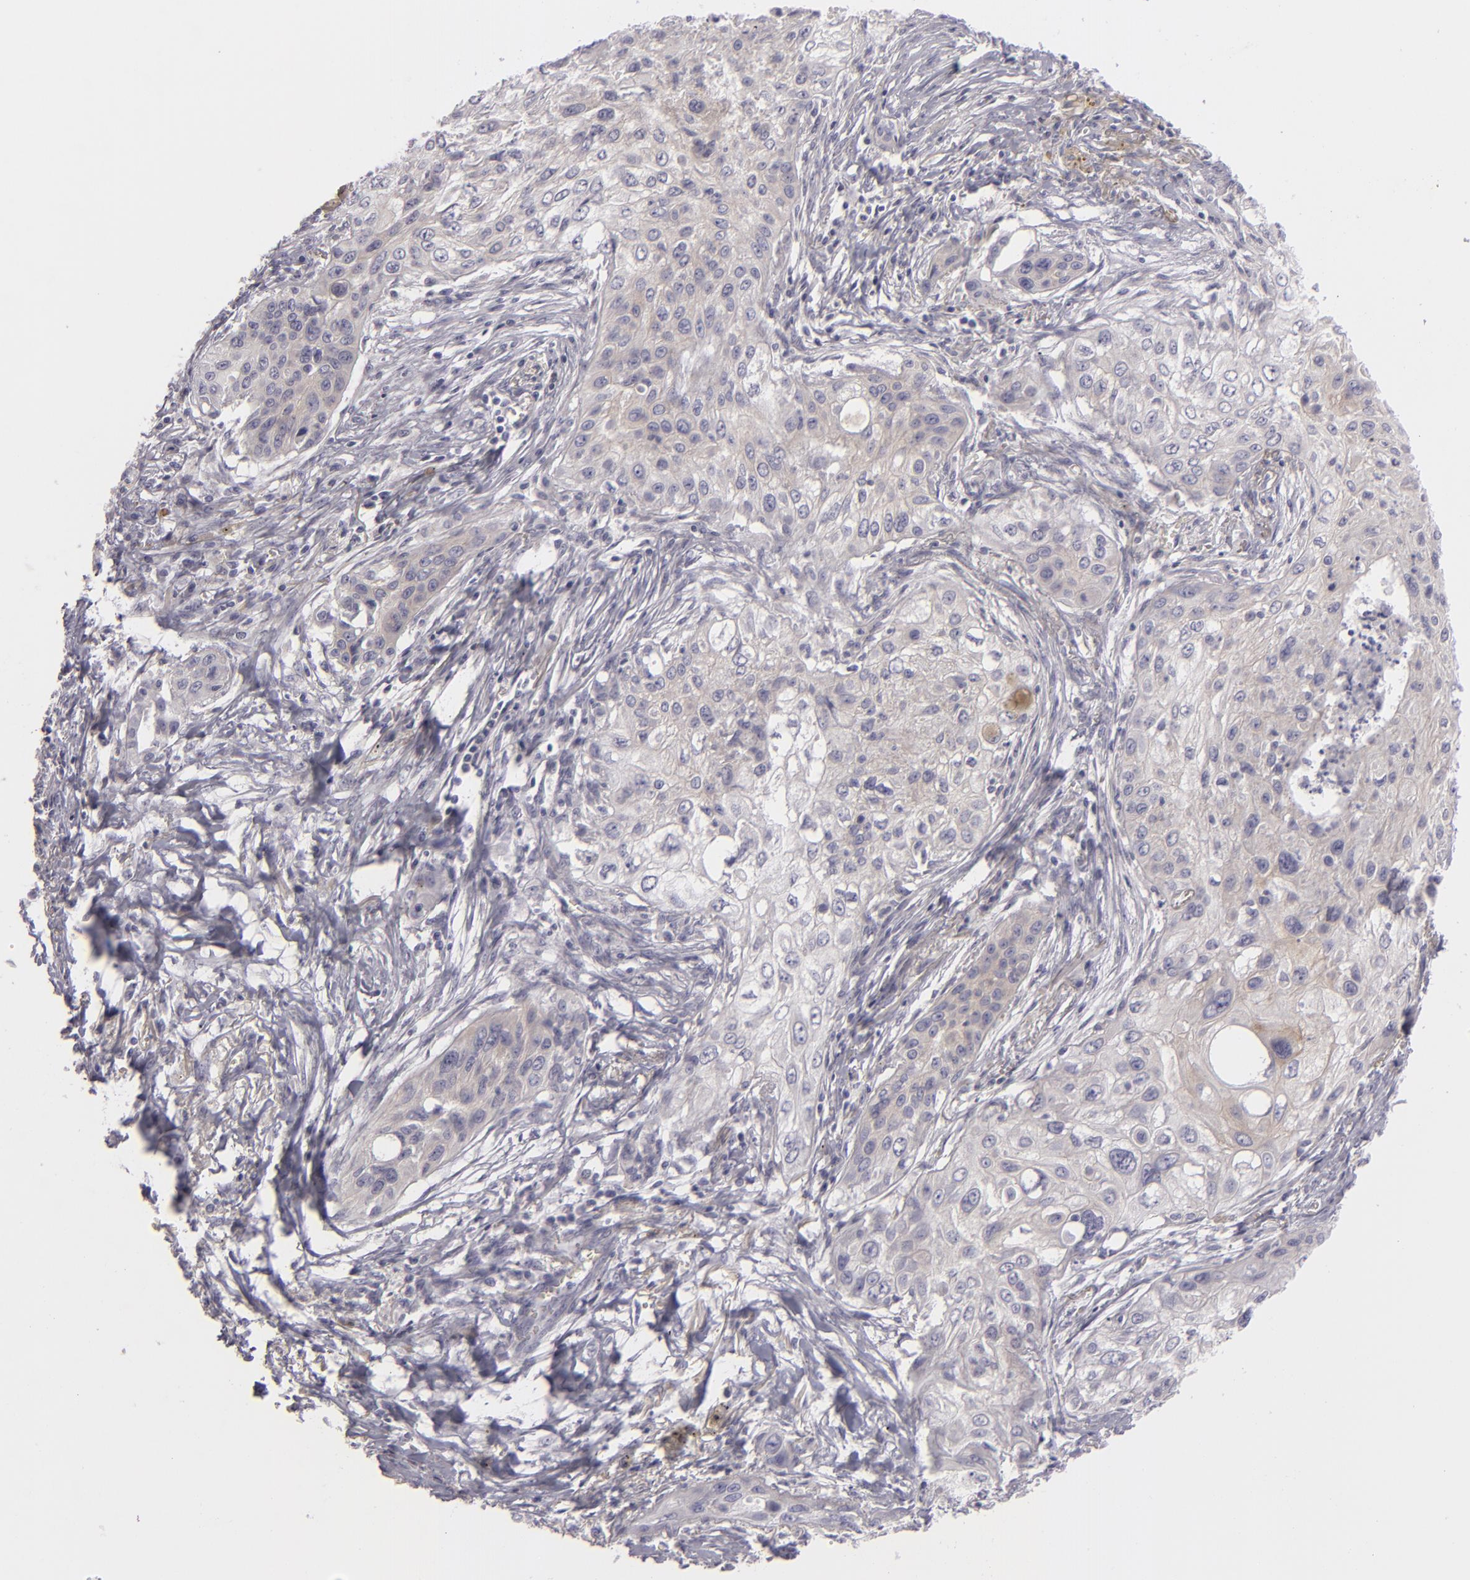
{"staining": {"intensity": "weak", "quantity": "25%-75%", "location": "cytoplasmic/membranous"}, "tissue": "lung cancer", "cell_type": "Tumor cells", "image_type": "cancer", "snomed": [{"axis": "morphology", "description": "Squamous cell carcinoma, NOS"}, {"axis": "topography", "description": "Lung"}], "caption": "Lung squamous cell carcinoma stained with a brown dye exhibits weak cytoplasmic/membranous positive positivity in about 25%-75% of tumor cells.", "gene": "DLG4", "patient": {"sex": "male", "age": 71}}